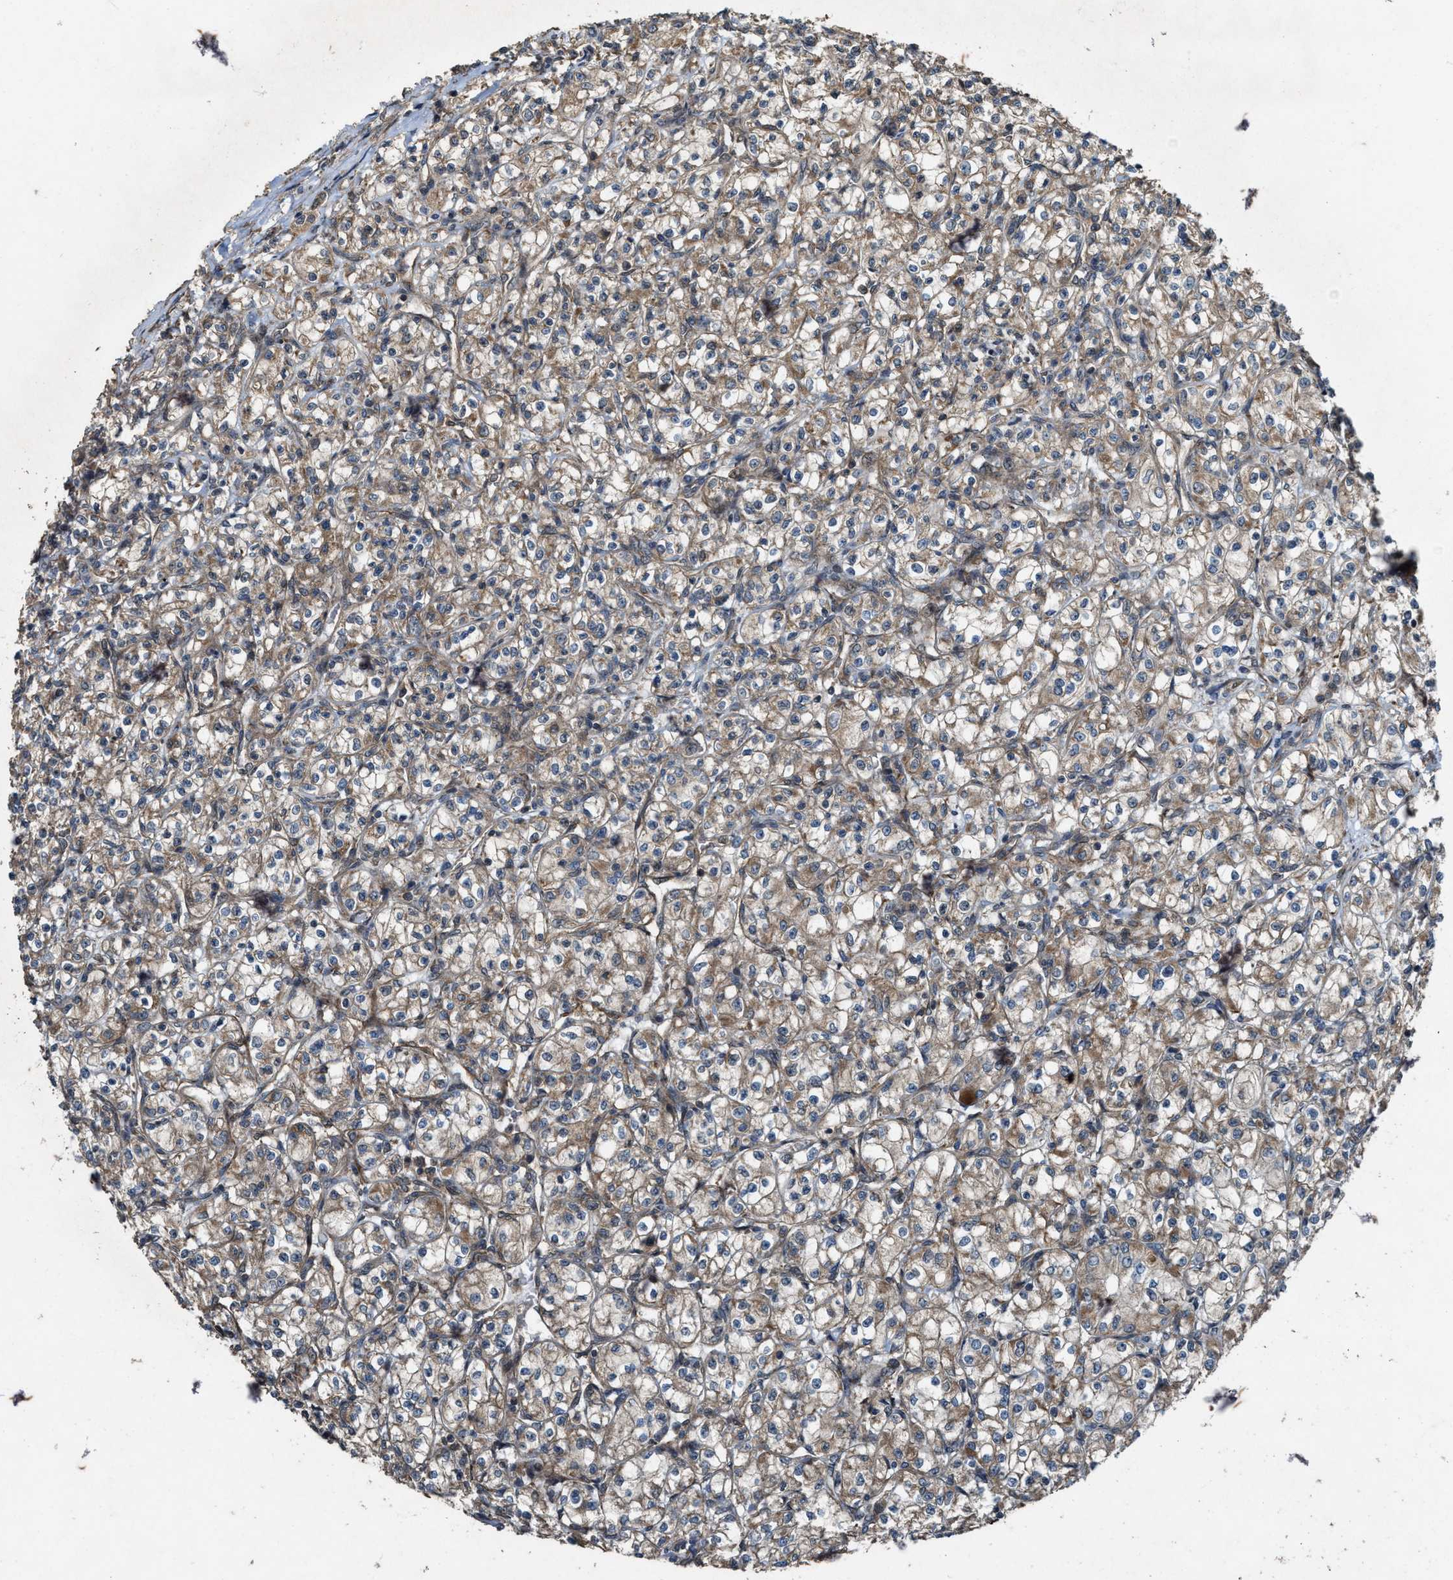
{"staining": {"intensity": "moderate", "quantity": ">75%", "location": "cytoplasmic/membranous"}, "tissue": "renal cancer", "cell_type": "Tumor cells", "image_type": "cancer", "snomed": [{"axis": "morphology", "description": "Adenocarcinoma, NOS"}, {"axis": "topography", "description": "Kidney"}], "caption": "Immunohistochemical staining of renal cancer (adenocarcinoma) reveals medium levels of moderate cytoplasmic/membranous protein staining in about >75% of tumor cells. The protein is stained brown, and the nuclei are stained in blue (DAB IHC with brightfield microscopy, high magnification).", "gene": "LRRC72", "patient": {"sex": "male", "age": 77}}